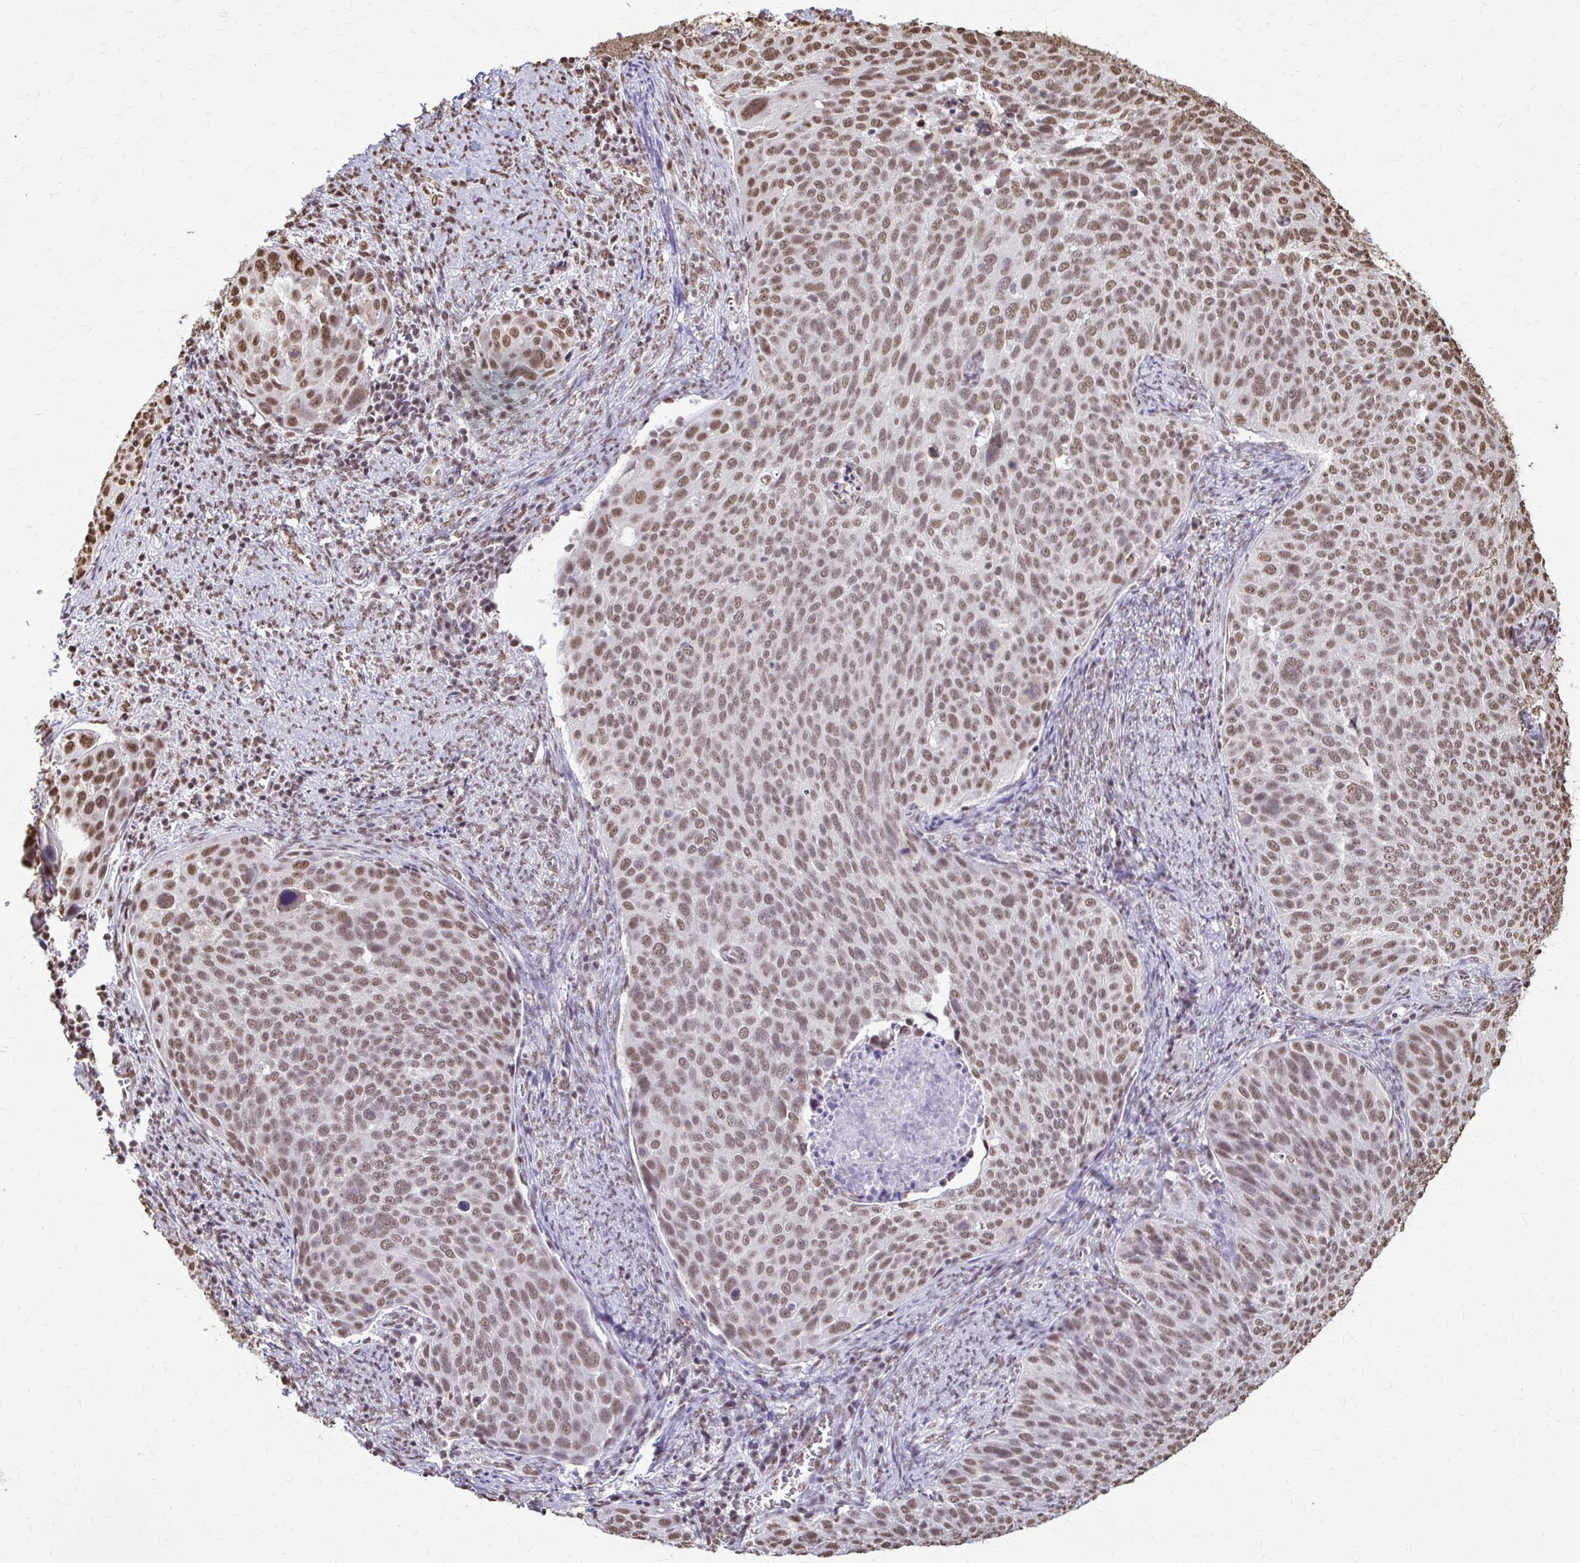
{"staining": {"intensity": "moderate", "quantity": ">75%", "location": "nuclear"}, "tissue": "cervical cancer", "cell_type": "Tumor cells", "image_type": "cancer", "snomed": [{"axis": "morphology", "description": "Squamous cell carcinoma, NOS"}, {"axis": "topography", "description": "Cervix"}], "caption": "Immunohistochemical staining of squamous cell carcinoma (cervical) reveals moderate nuclear protein positivity in about >75% of tumor cells. (brown staining indicates protein expression, while blue staining denotes nuclei).", "gene": "SNRPA", "patient": {"sex": "female", "age": 39}}